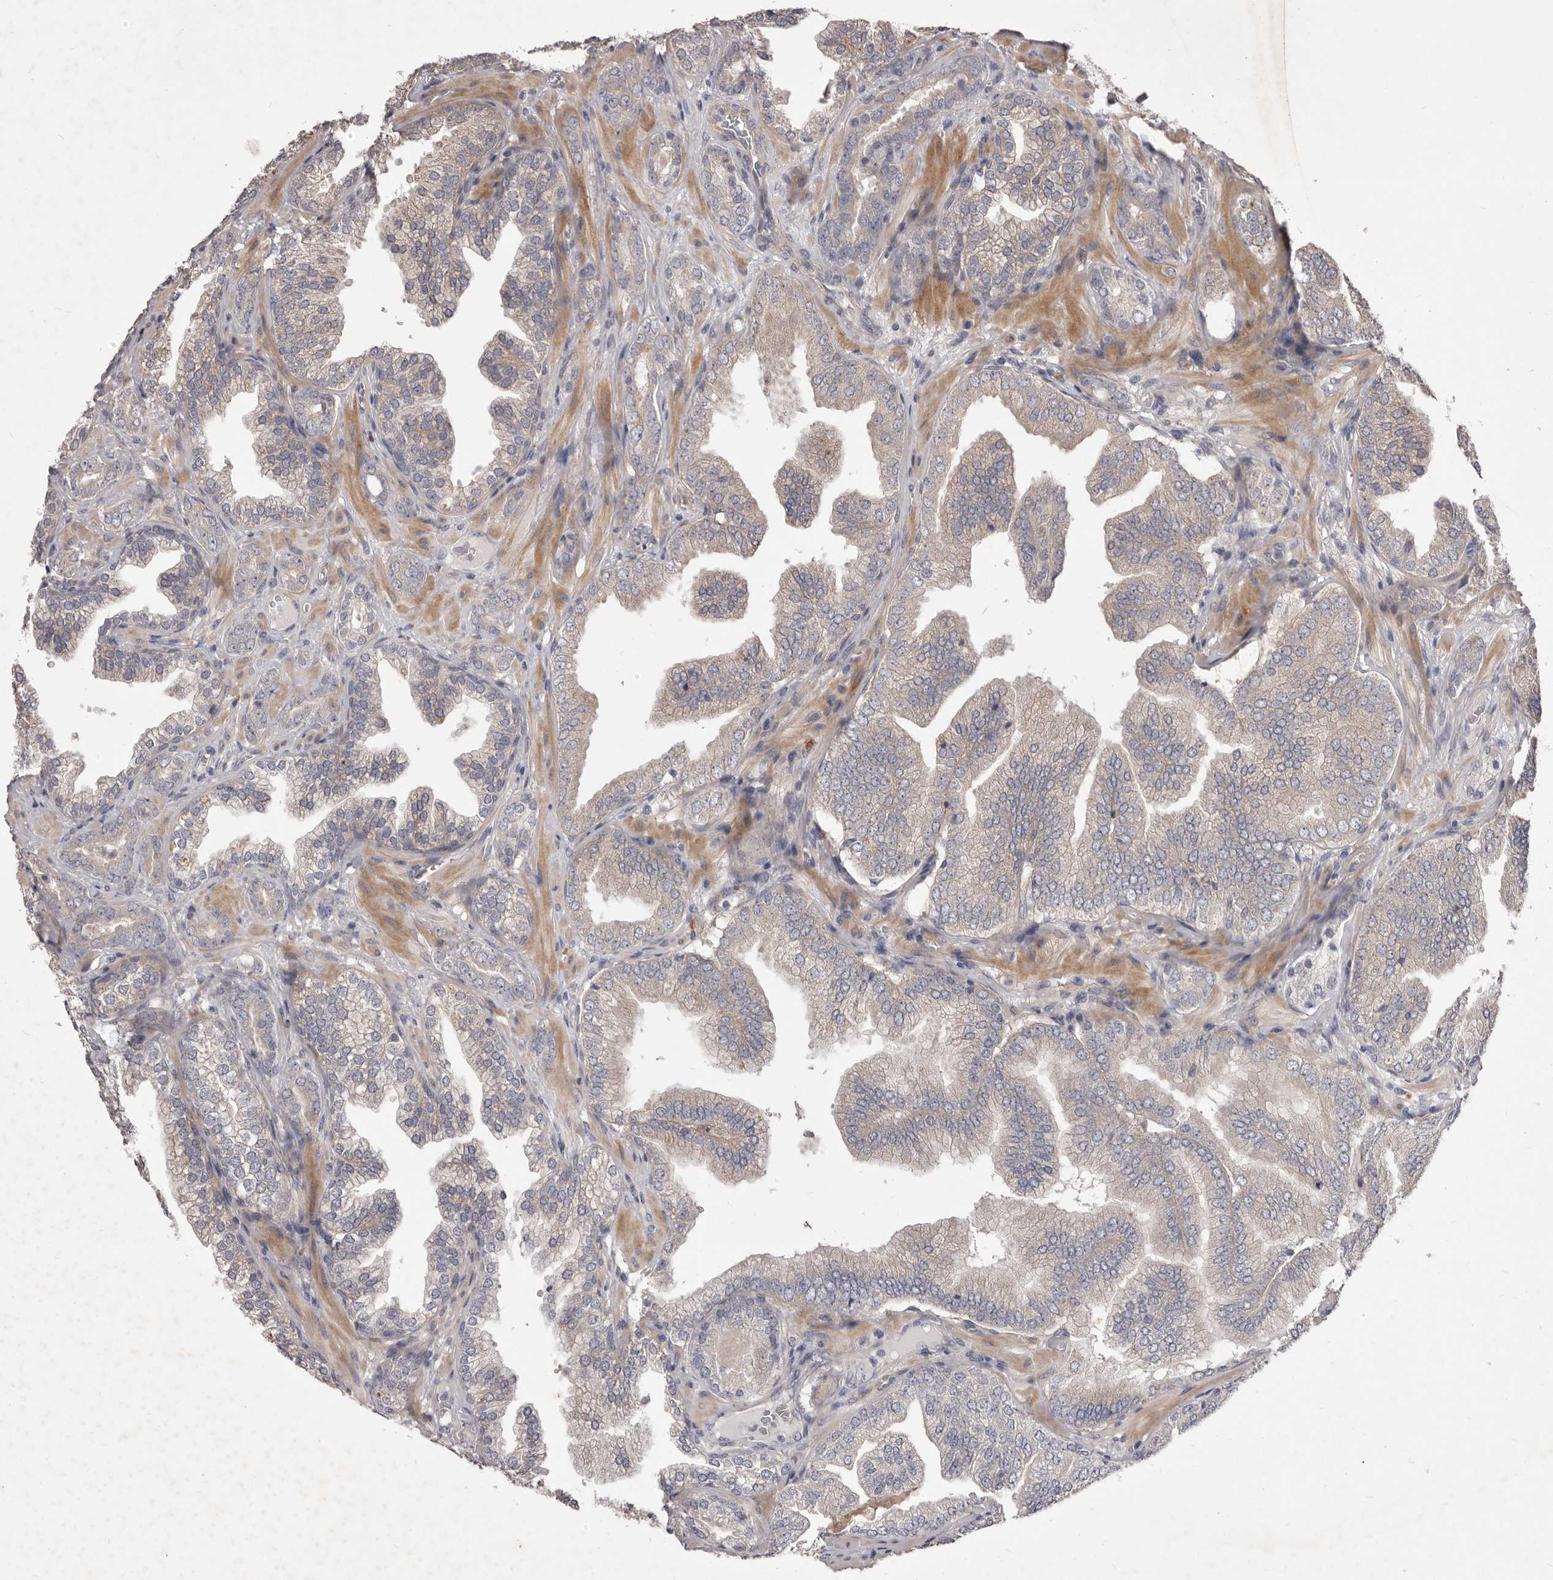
{"staining": {"intensity": "negative", "quantity": "none", "location": "none"}, "tissue": "prostate cancer", "cell_type": "Tumor cells", "image_type": "cancer", "snomed": [{"axis": "morphology", "description": "Adenocarcinoma, High grade"}, {"axis": "topography", "description": "Prostate"}], "caption": "This is an immunohistochemistry photomicrograph of adenocarcinoma (high-grade) (prostate). There is no expression in tumor cells.", "gene": "PNRC1", "patient": {"sex": "male", "age": 58}}